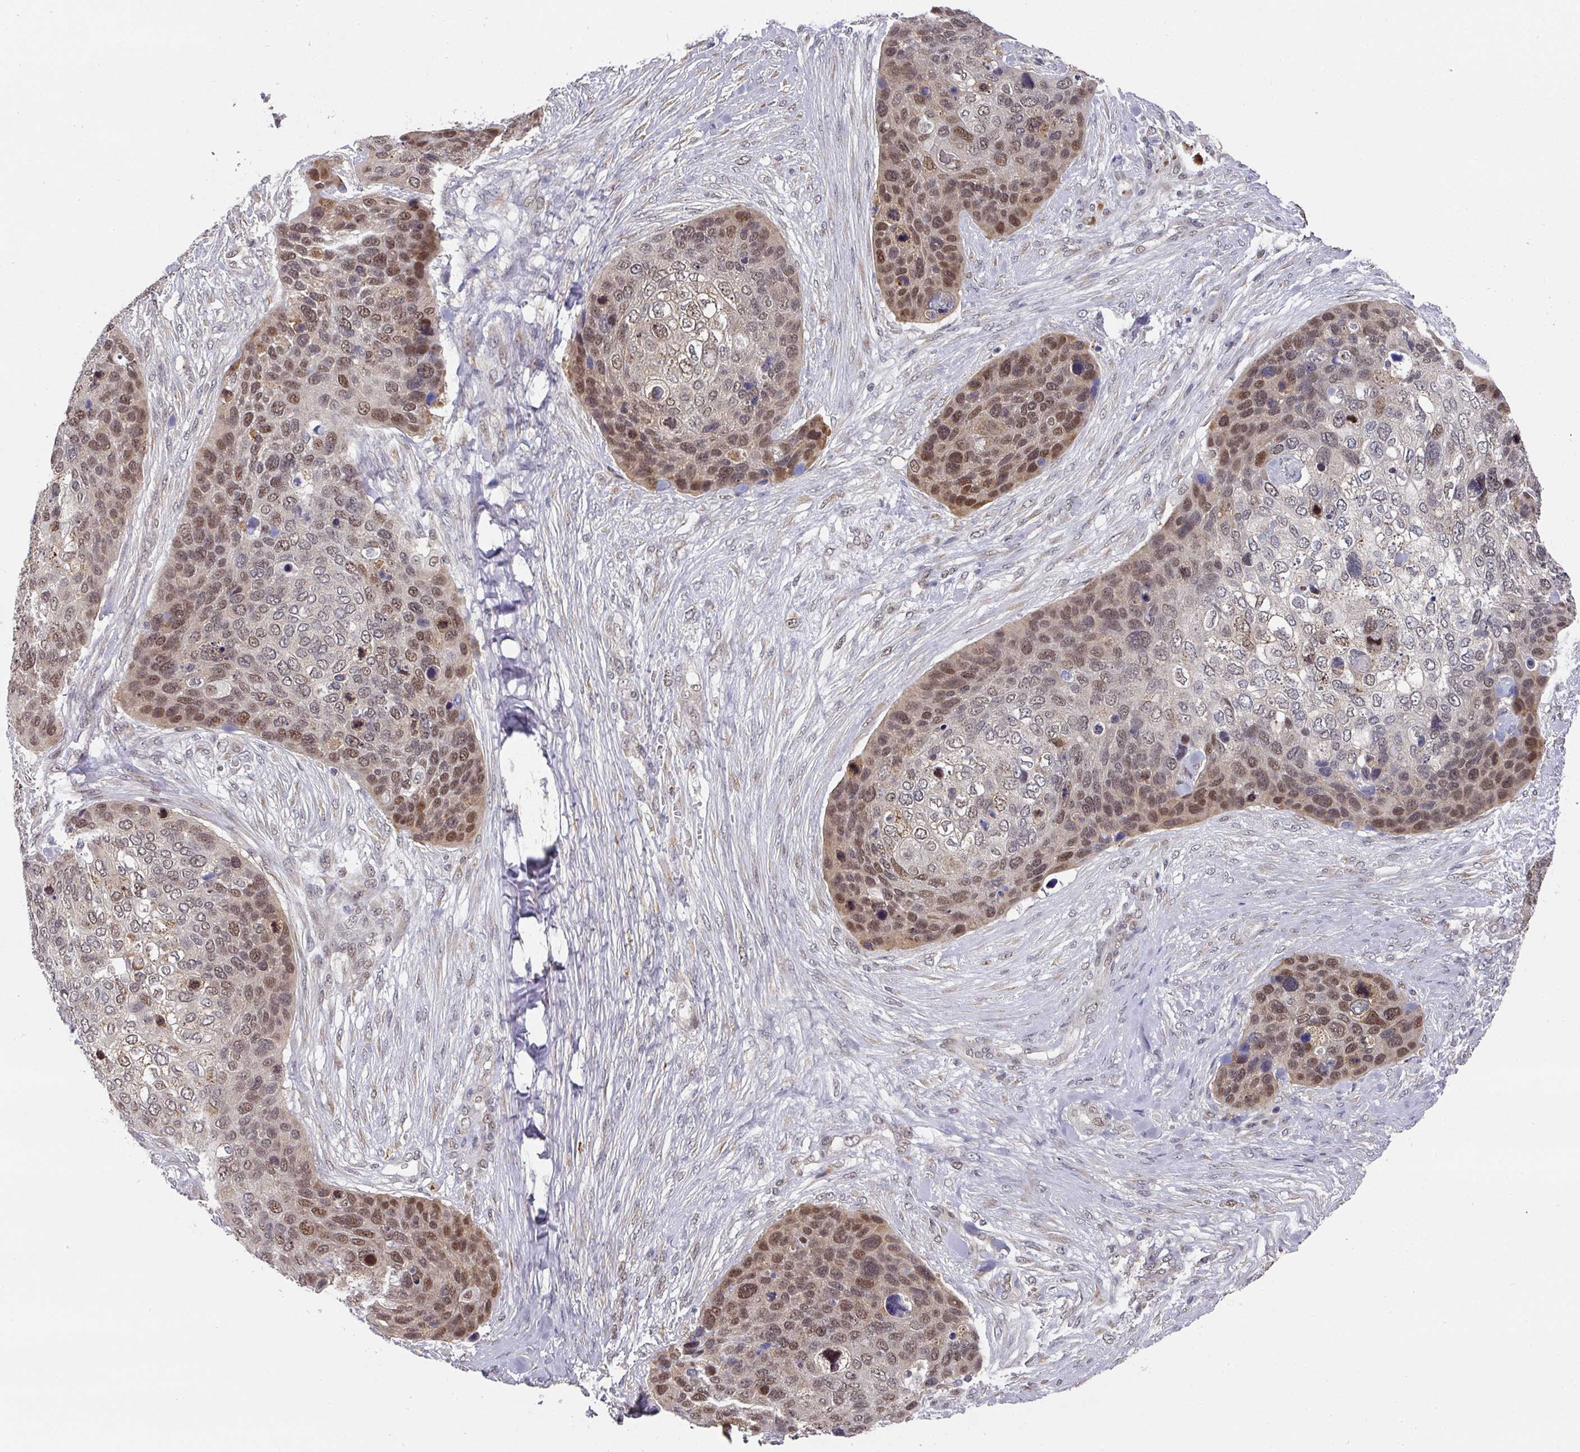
{"staining": {"intensity": "moderate", "quantity": "25%-75%", "location": "nuclear"}, "tissue": "skin cancer", "cell_type": "Tumor cells", "image_type": "cancer", "snomed": [{"axis": "morphology", "description": "Basal cell carcinoma"}, {"axis": "topography", "description": "Skin"}], "caption": "Skin cancer (basal cell carcinoma) tissue shows moderate nuclear expression in approximately 25%-75% of tumor cells", "gene": "C18orf25", "patient": {"sex": "female", "age": 74}}